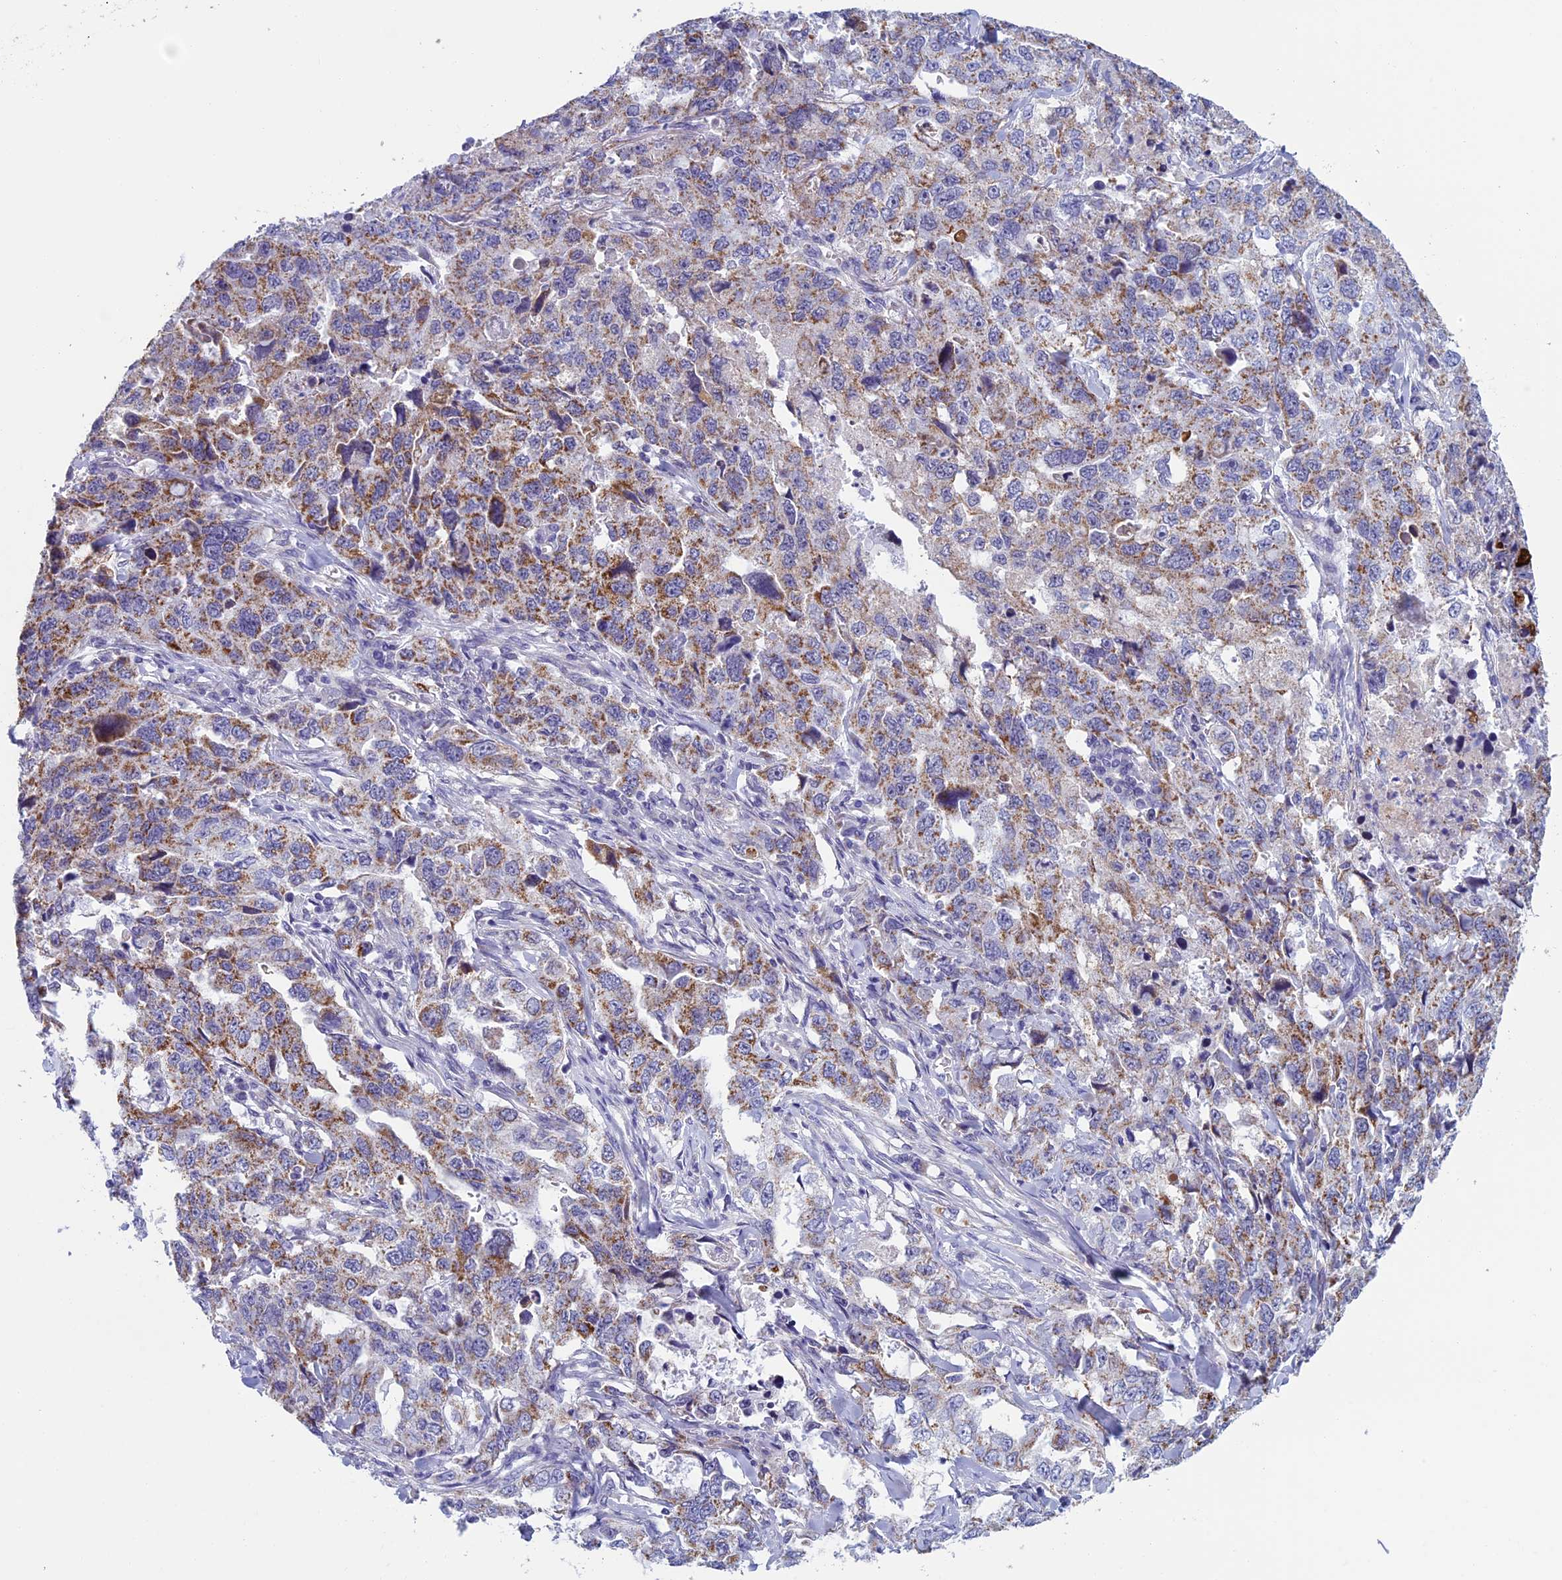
{"staining": {"intensity": "moderate", "quantity": ">75%", "location": "cytoplasmic/membranous"}, "tissue": "lung cancer", "cell_type": "Tumor cells", "image_type": "cancer", "snomed": [{"axis": "morphology", "description": "Adenocarcinoma, NOS"}, {"axis": "topography", "description": "Lung"}], "caption": "Immunohistochemical staining of human lung cancer displays medium levels of moderate cytoplasmic/membranous protein staining in approximately >75% of tumor cells.", "gene": "MFSD12", "patient": {"sex": "female", "age": 51}}